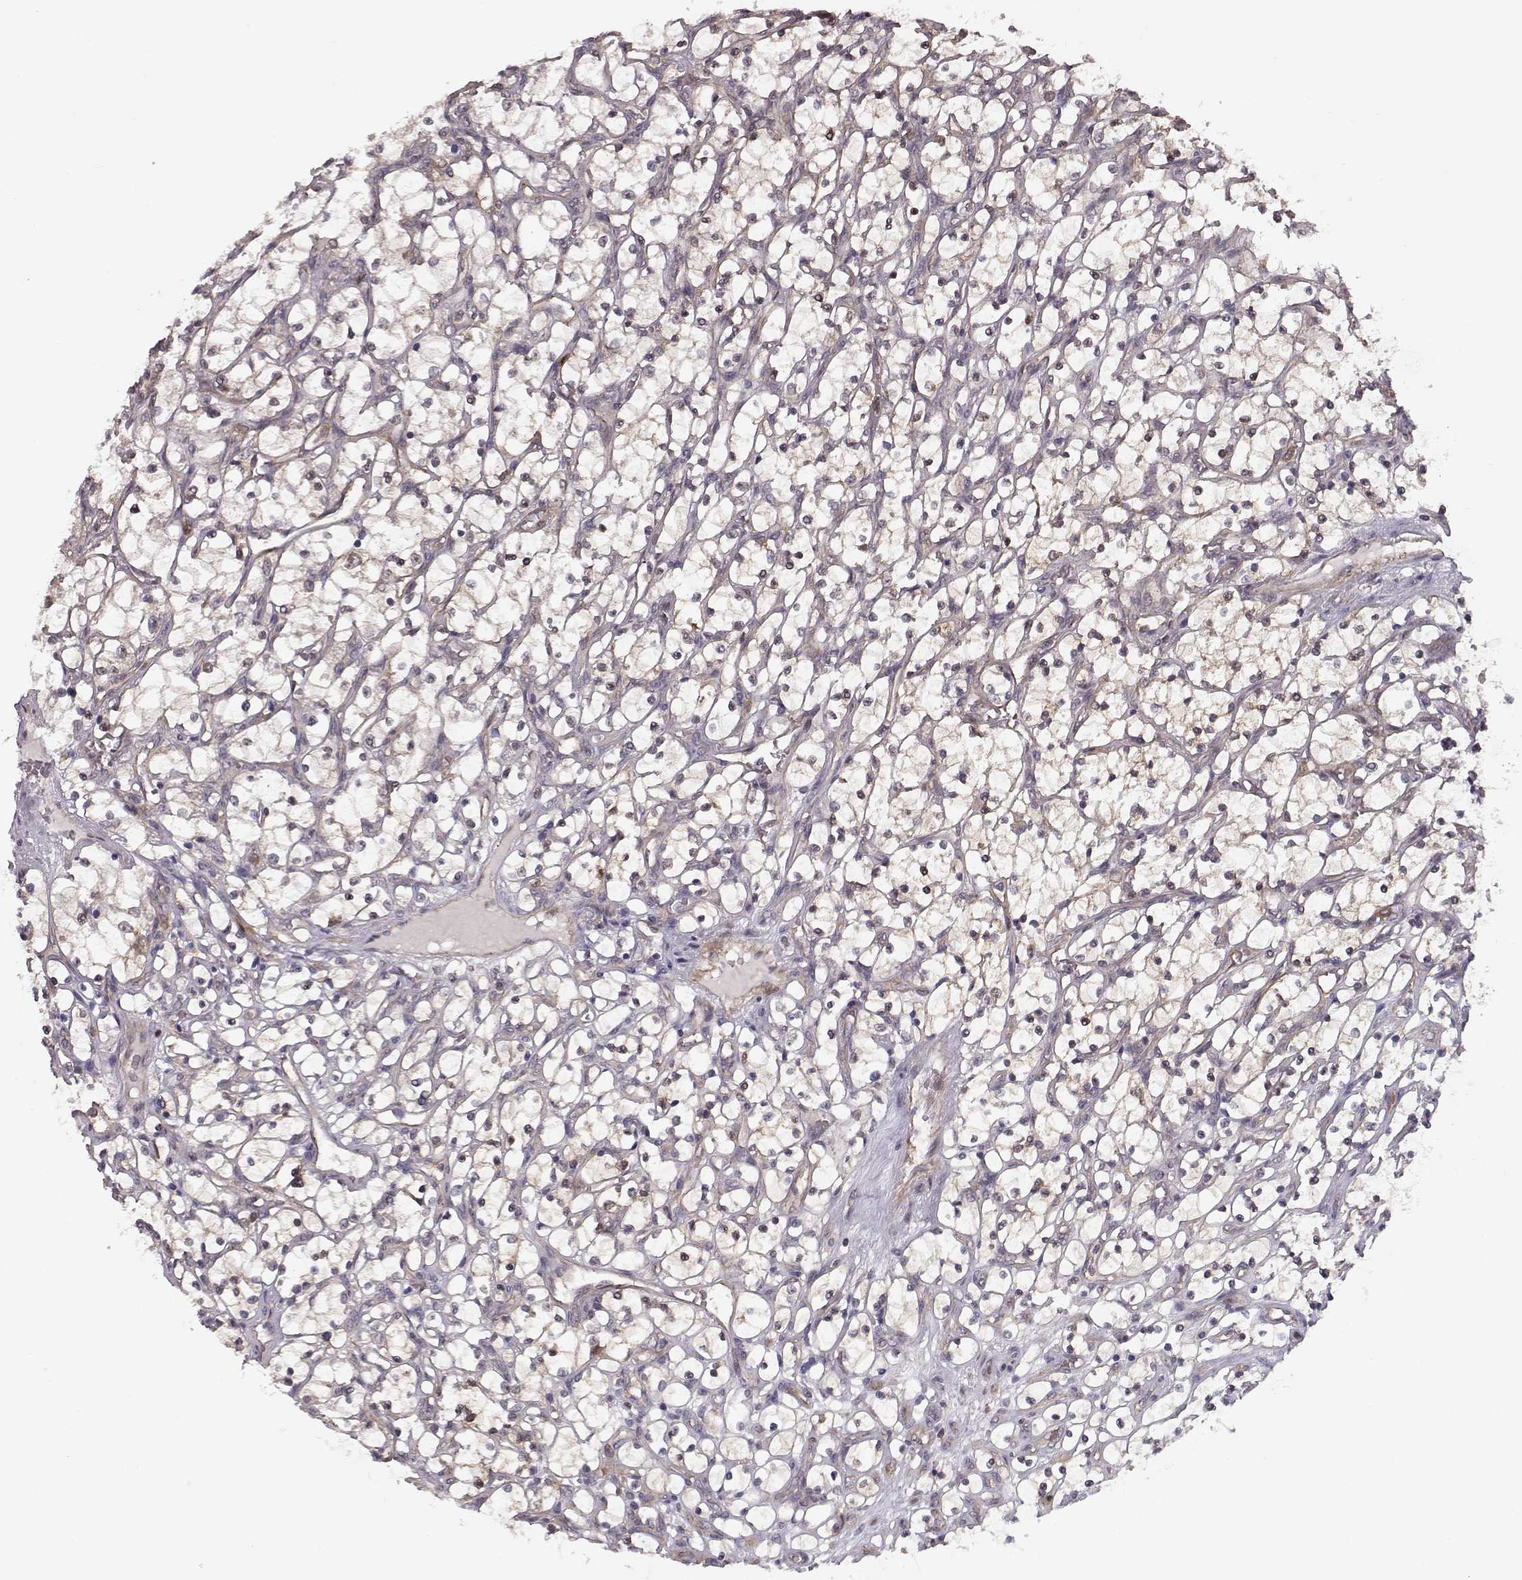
{"staining": {"intensity": "weak", "quantity": ">75%", "location": "cytoplasmic/membranous"}, "tissue": "renal cancer", "cell_type": "Tumor cells", "image_type": "cancer", "snomed": [{"axis": "morphology", "description": "Adenocarcinoma, NOS"}, {"axis": "topography", "description": "Kidney"}], "caption": "Weak cytoplasmic/membranous staining for a protein is identified in approximately >75% of tumor cells of renal adenocarcinoma using immunohistochemistry (IHC).", "gene": "RANBP1", "patient": {"sex": "female", "age": 69}}